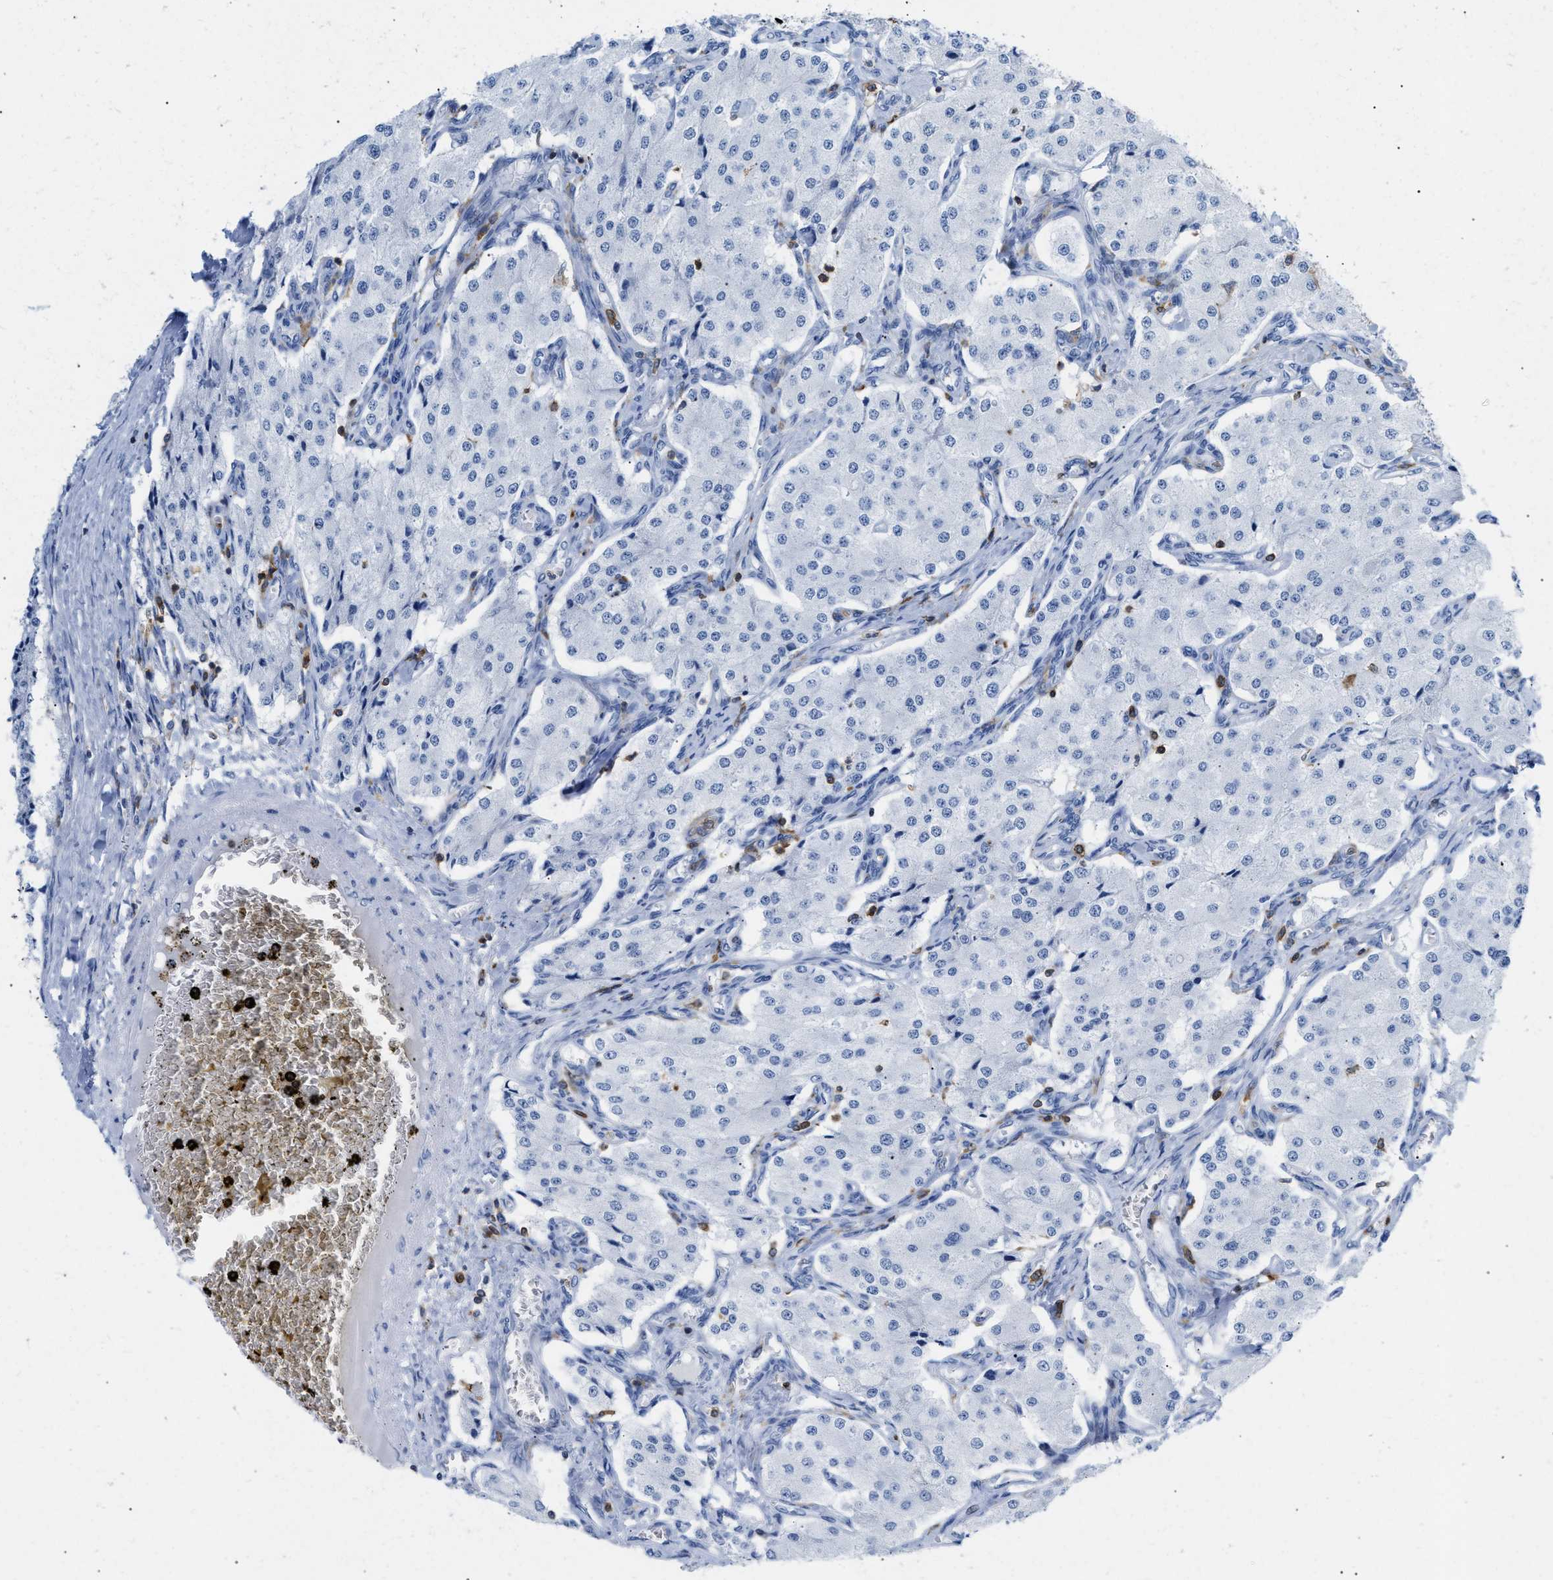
{"staining": {"intensity": "negative", "quantity": "none", "location": "none"}, "tissue": "carcinoid", "cell_type": "Tumor cells", "image_type": "cancer", "snomed": [{"axis": "morphology", "description": "Carcinoid, malignant, NOS"}, {"axis": "topography", "description": "Colon"}], "caption": "IHC photomicrograph of carcinoid stained for a protein (brown), which reveals no staining in tumor cells.", "gene": "LCP1", "patient": {"sex": "female", "age": 52}}